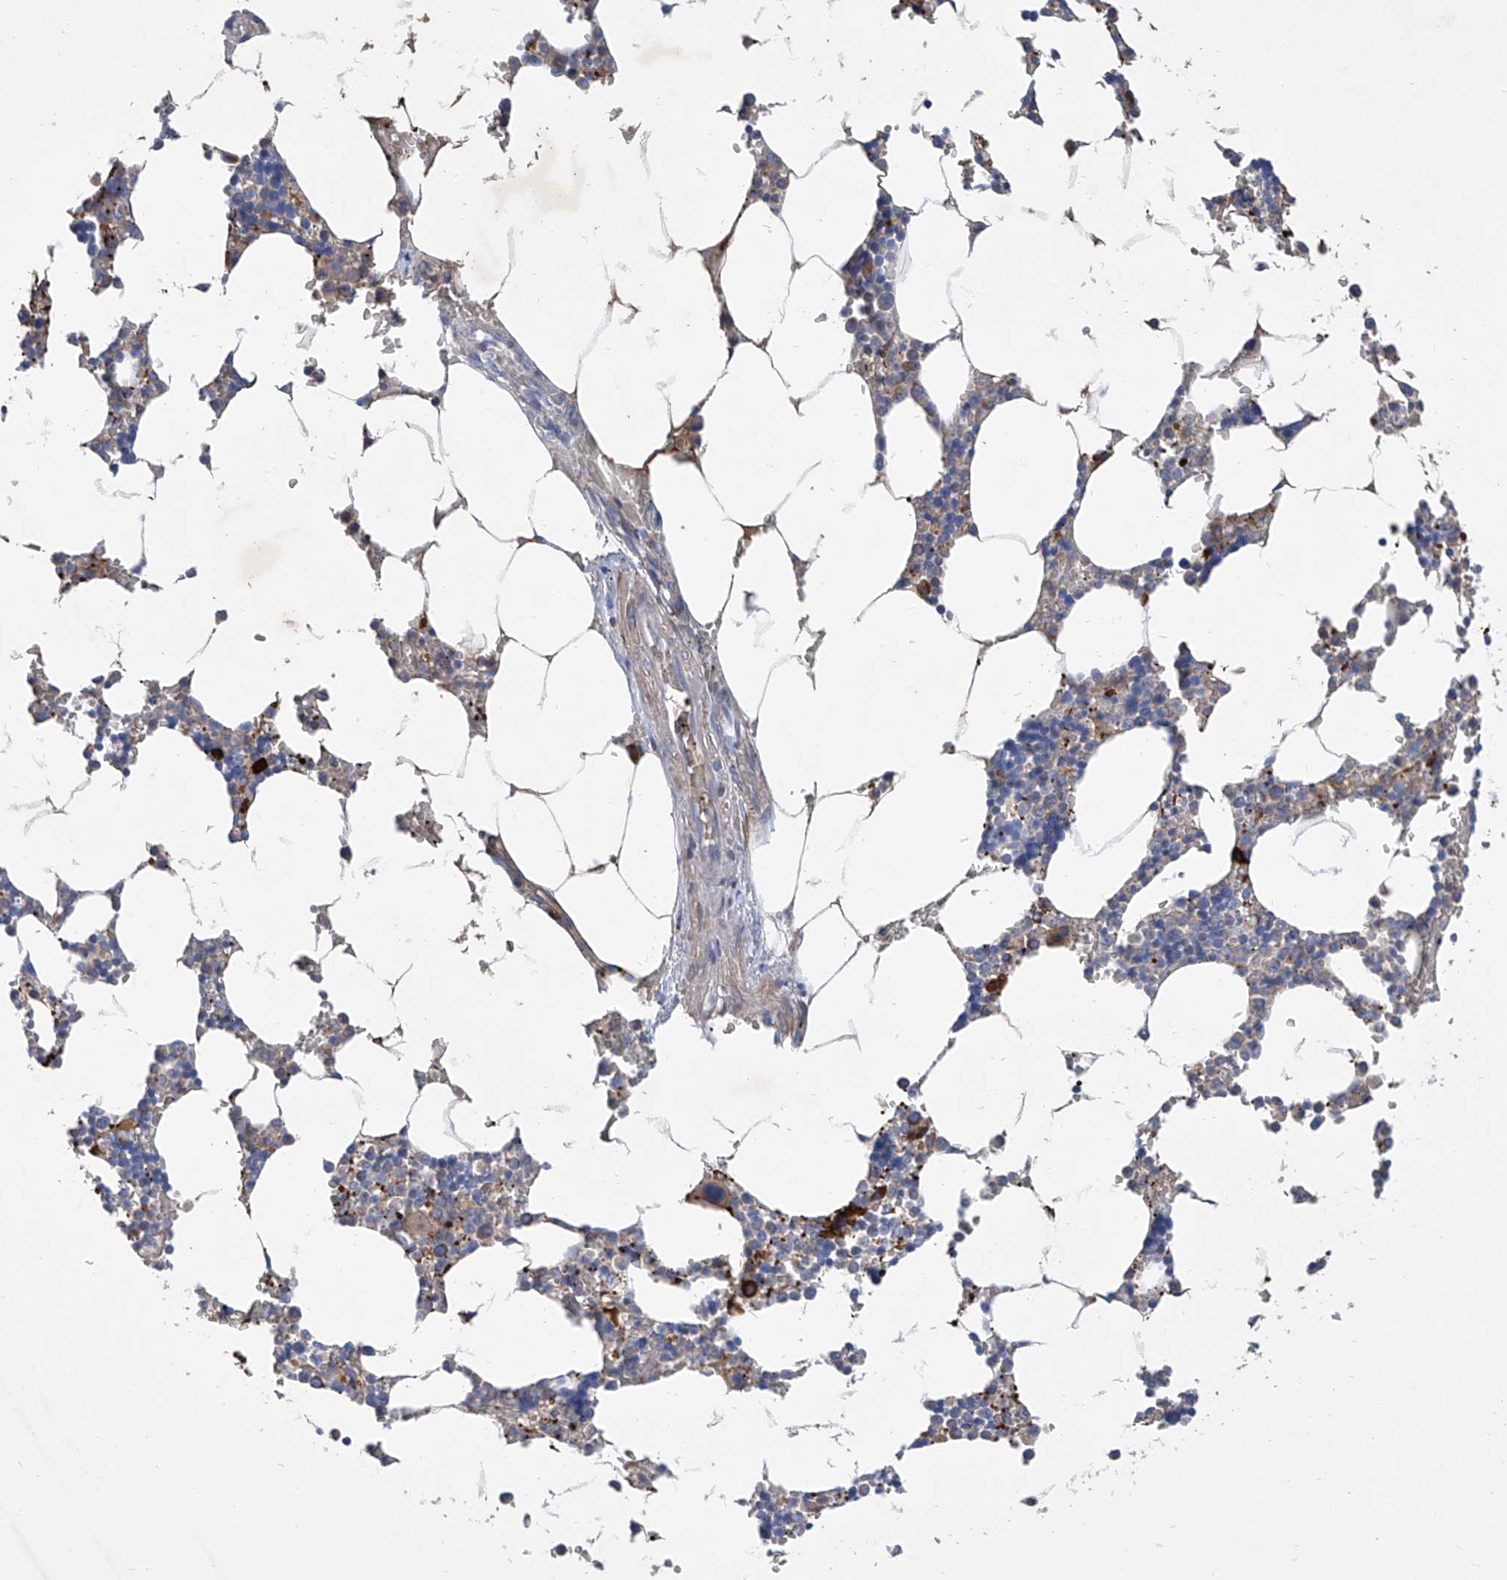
{"staining": {"intensity": "moderate", "quantity": "<25%", "location": "cytoplasmic/membranous"}, "tissue": "bone marrow", "cell_type": "Hematopoietic cells", "image_type": "normal", "snomed": [{"axis": "morphology", "description": "Normal tissue, NOS"}, {"axis": "topography", "description": "Bone marrow"}], "caption": "Protein expression analysis of benign human bone marrow reveals moderate cytoplasmic/membranous expression in approximately <25% of hematopoietic cells. Ihc stains the protein of interest in brown and the nuclei are stained blue.", "gene": "GPT", "patient": {"sex": "male", "age": 70}}